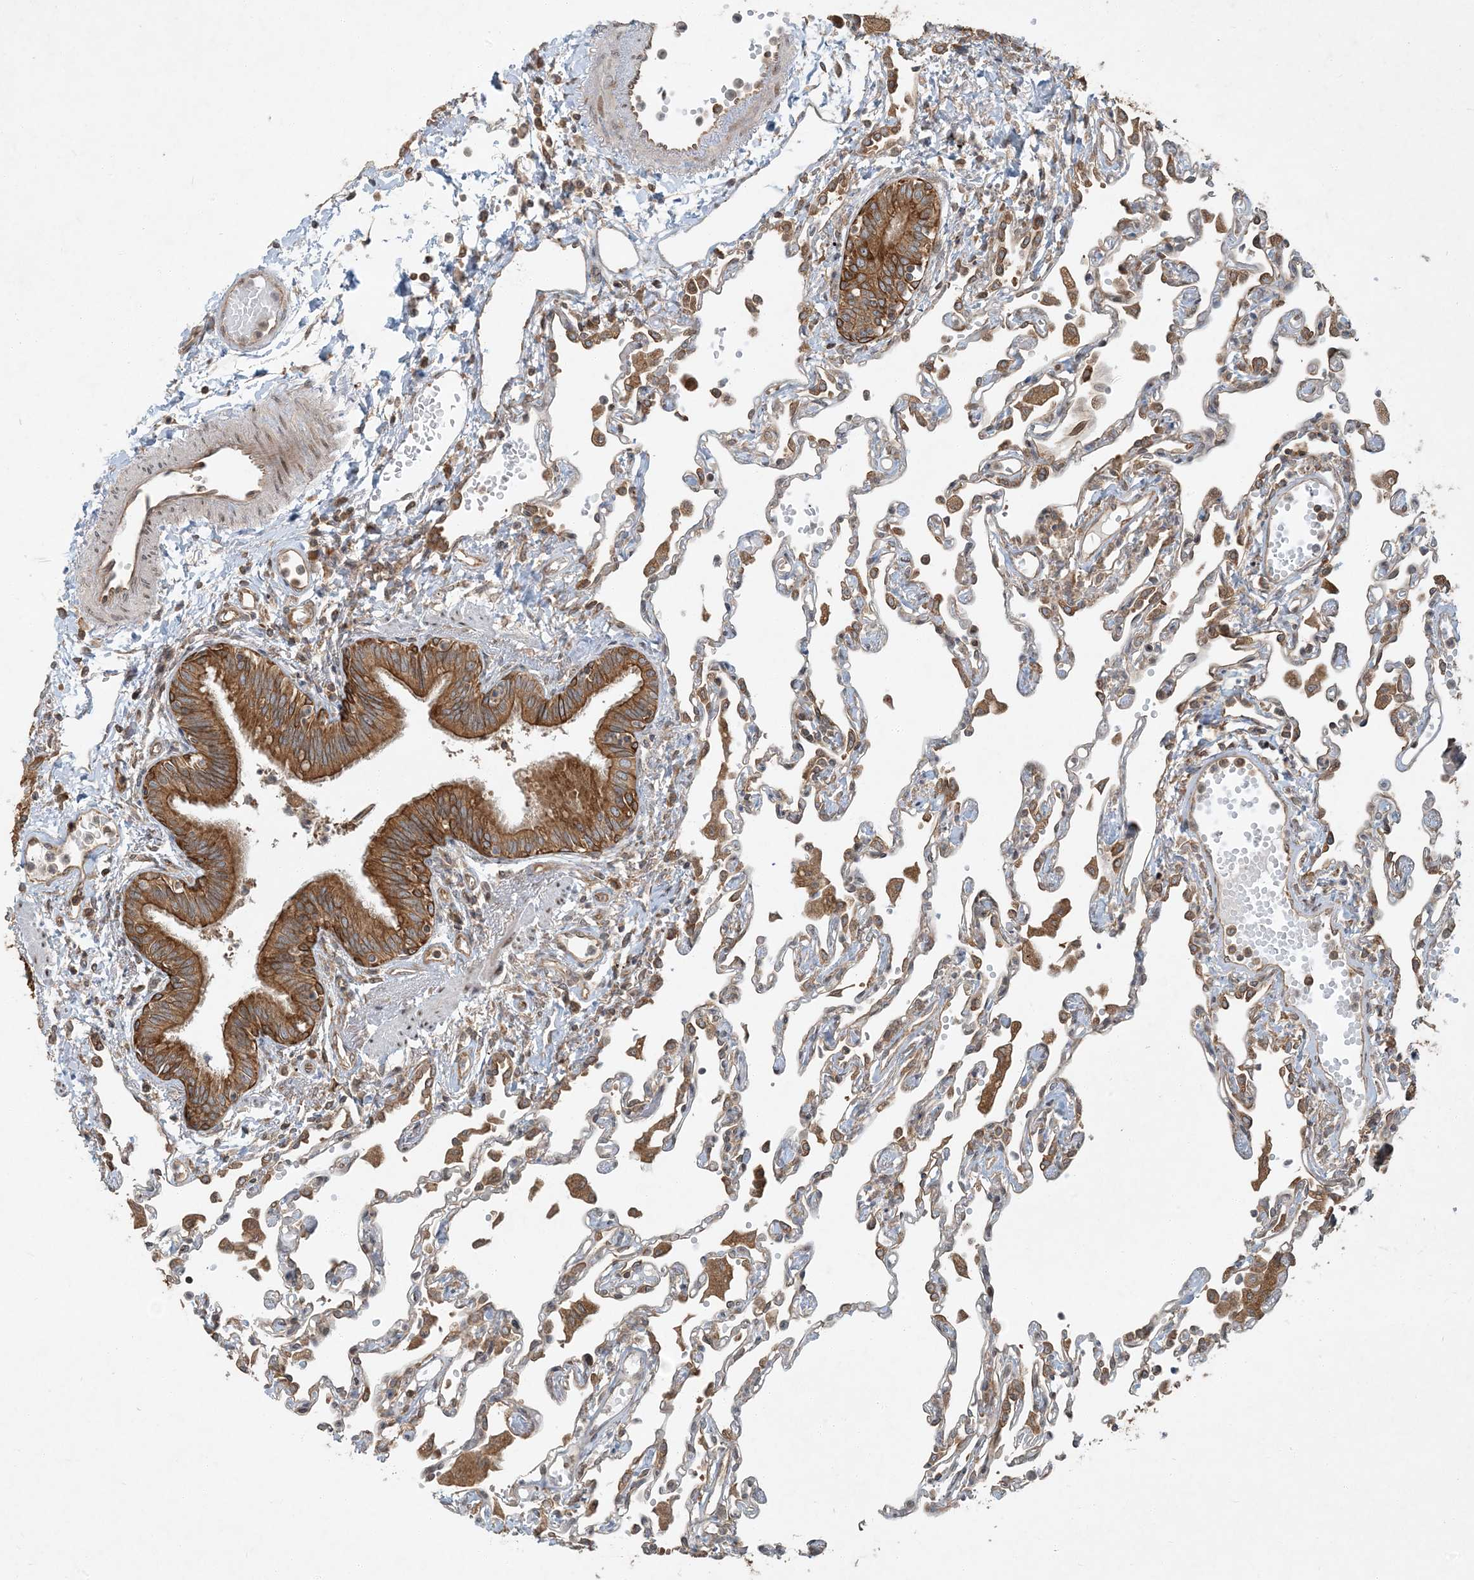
{"staining": {"intensity": "weak", "quantity": "25%-75%", "location": "cytoplasmic/membranous"}, "tissue": "lung", "cell_type": "Alveolar cells", "image_type": "normal", "snomed": [{"axis": "morphology", "description": "Normal tissue, NOS"}, {"axis": "topography", "description": "Bronchus"}, {"axis": "topography", "description": "Lung"}], "caption": "Immunohistochemical staining of benign lung shows weak cytoplasmic/membranous protein expression in about 25%-75% of alveolar cells. (Brightfield microscopy of DAB IHC at high magnification).", "gene": "COMMD8", "patient": {"sex": "female", "age": 49}}